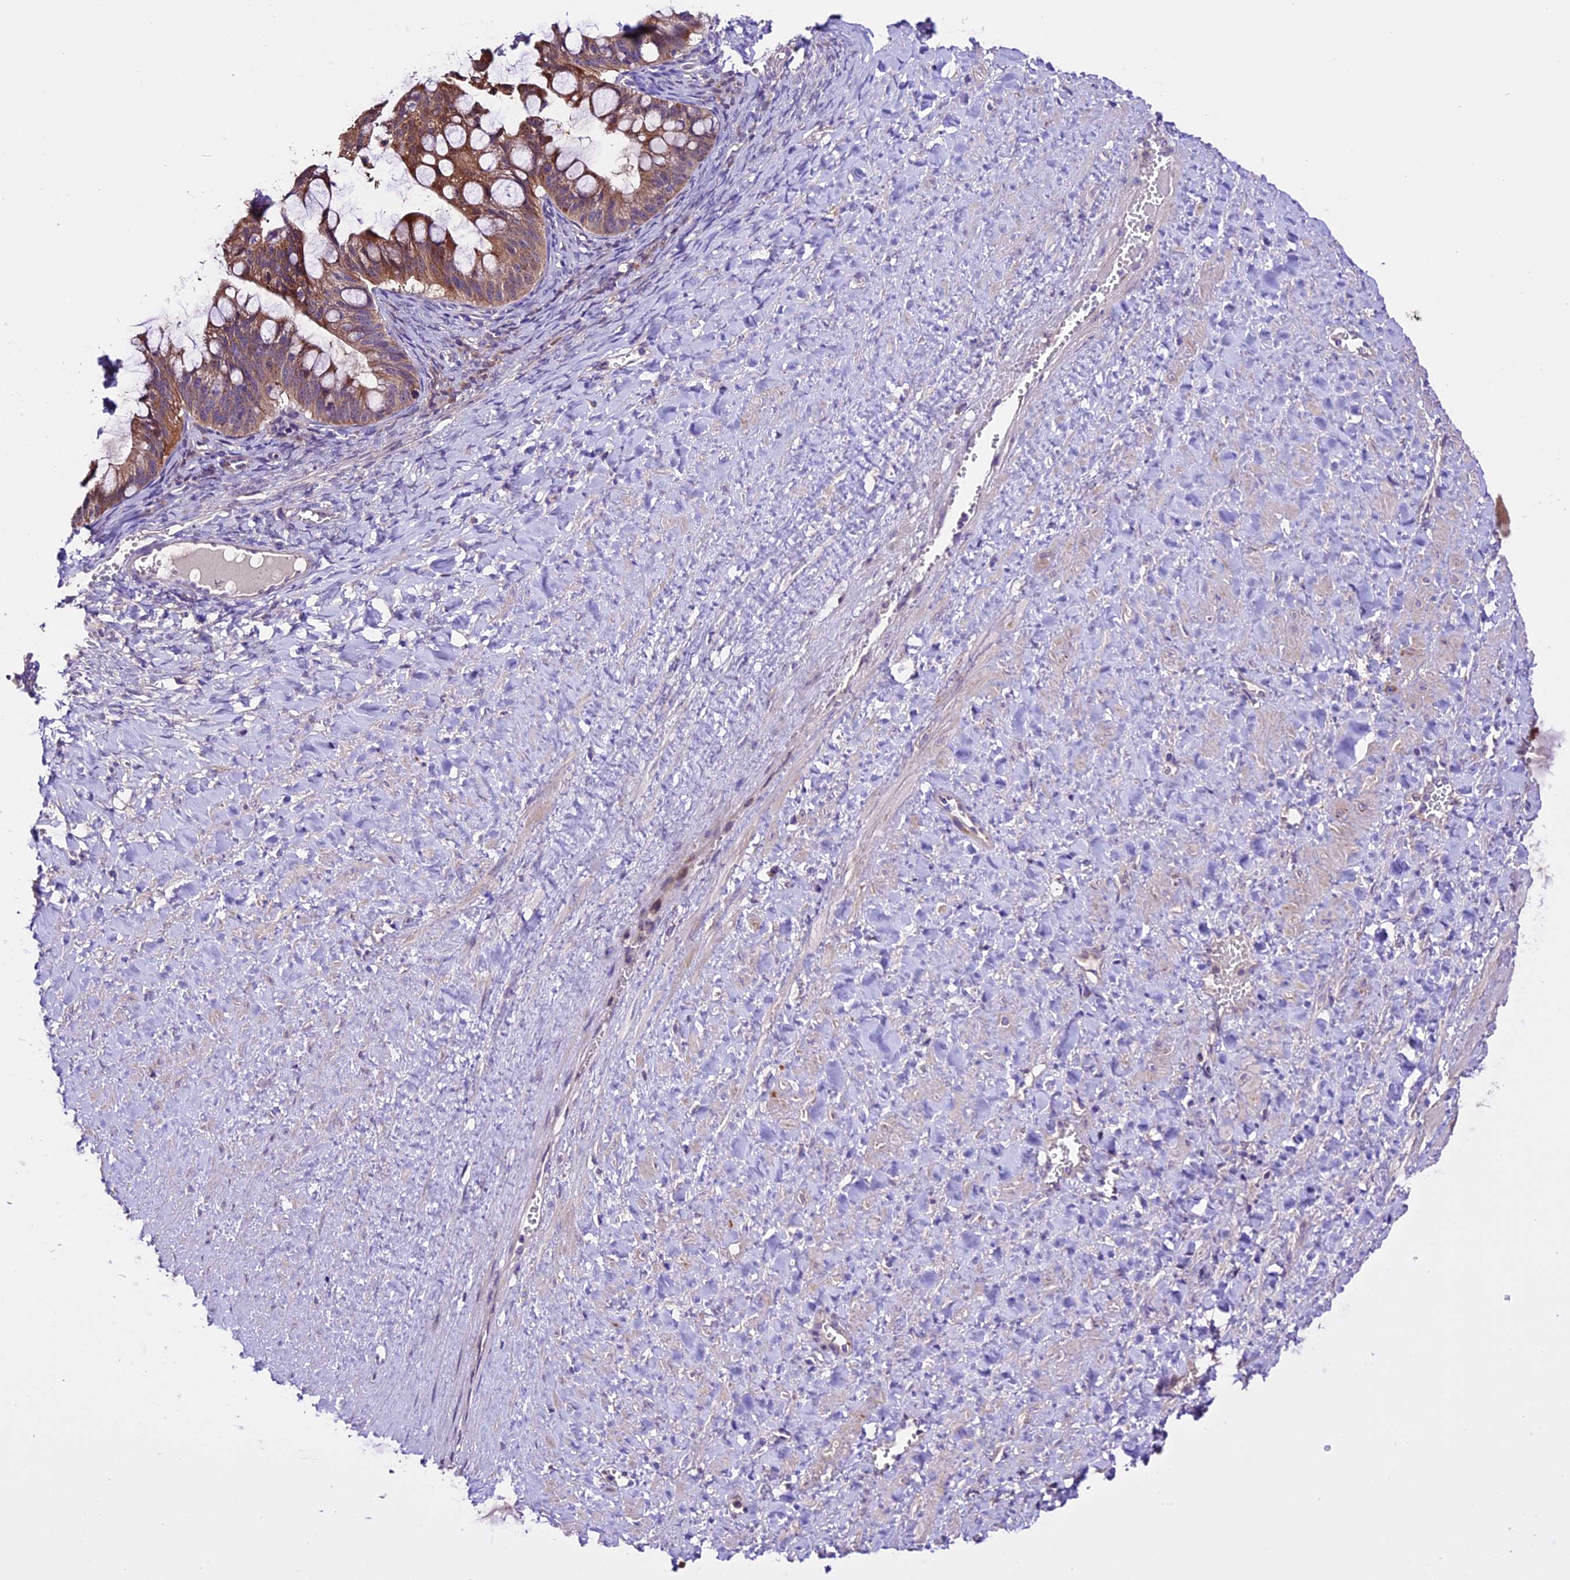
{"staining": {"intensity": "moderate", "quantity": ">75%", "location": "cytoplasmic/membranous"}, "tissue": "ovarian cancer", "cell_type": "Tumor cells", "image_type": "cancer", "snomed": [{"axis": "morphology", "description": "Cystadenocarcinoma, mucinous, NOS"}, {"axis": "topography", "description": "Ovary"}], "caption": "A medium amount of moderate cytoplasmic/membranous positivity is identified in about >75% of tumor cells in ovarian cancer (mucinous cystadenocarcinoma) tissue.", "gene": "DDX28", "patient": {"sex": "female", "age": 73}}